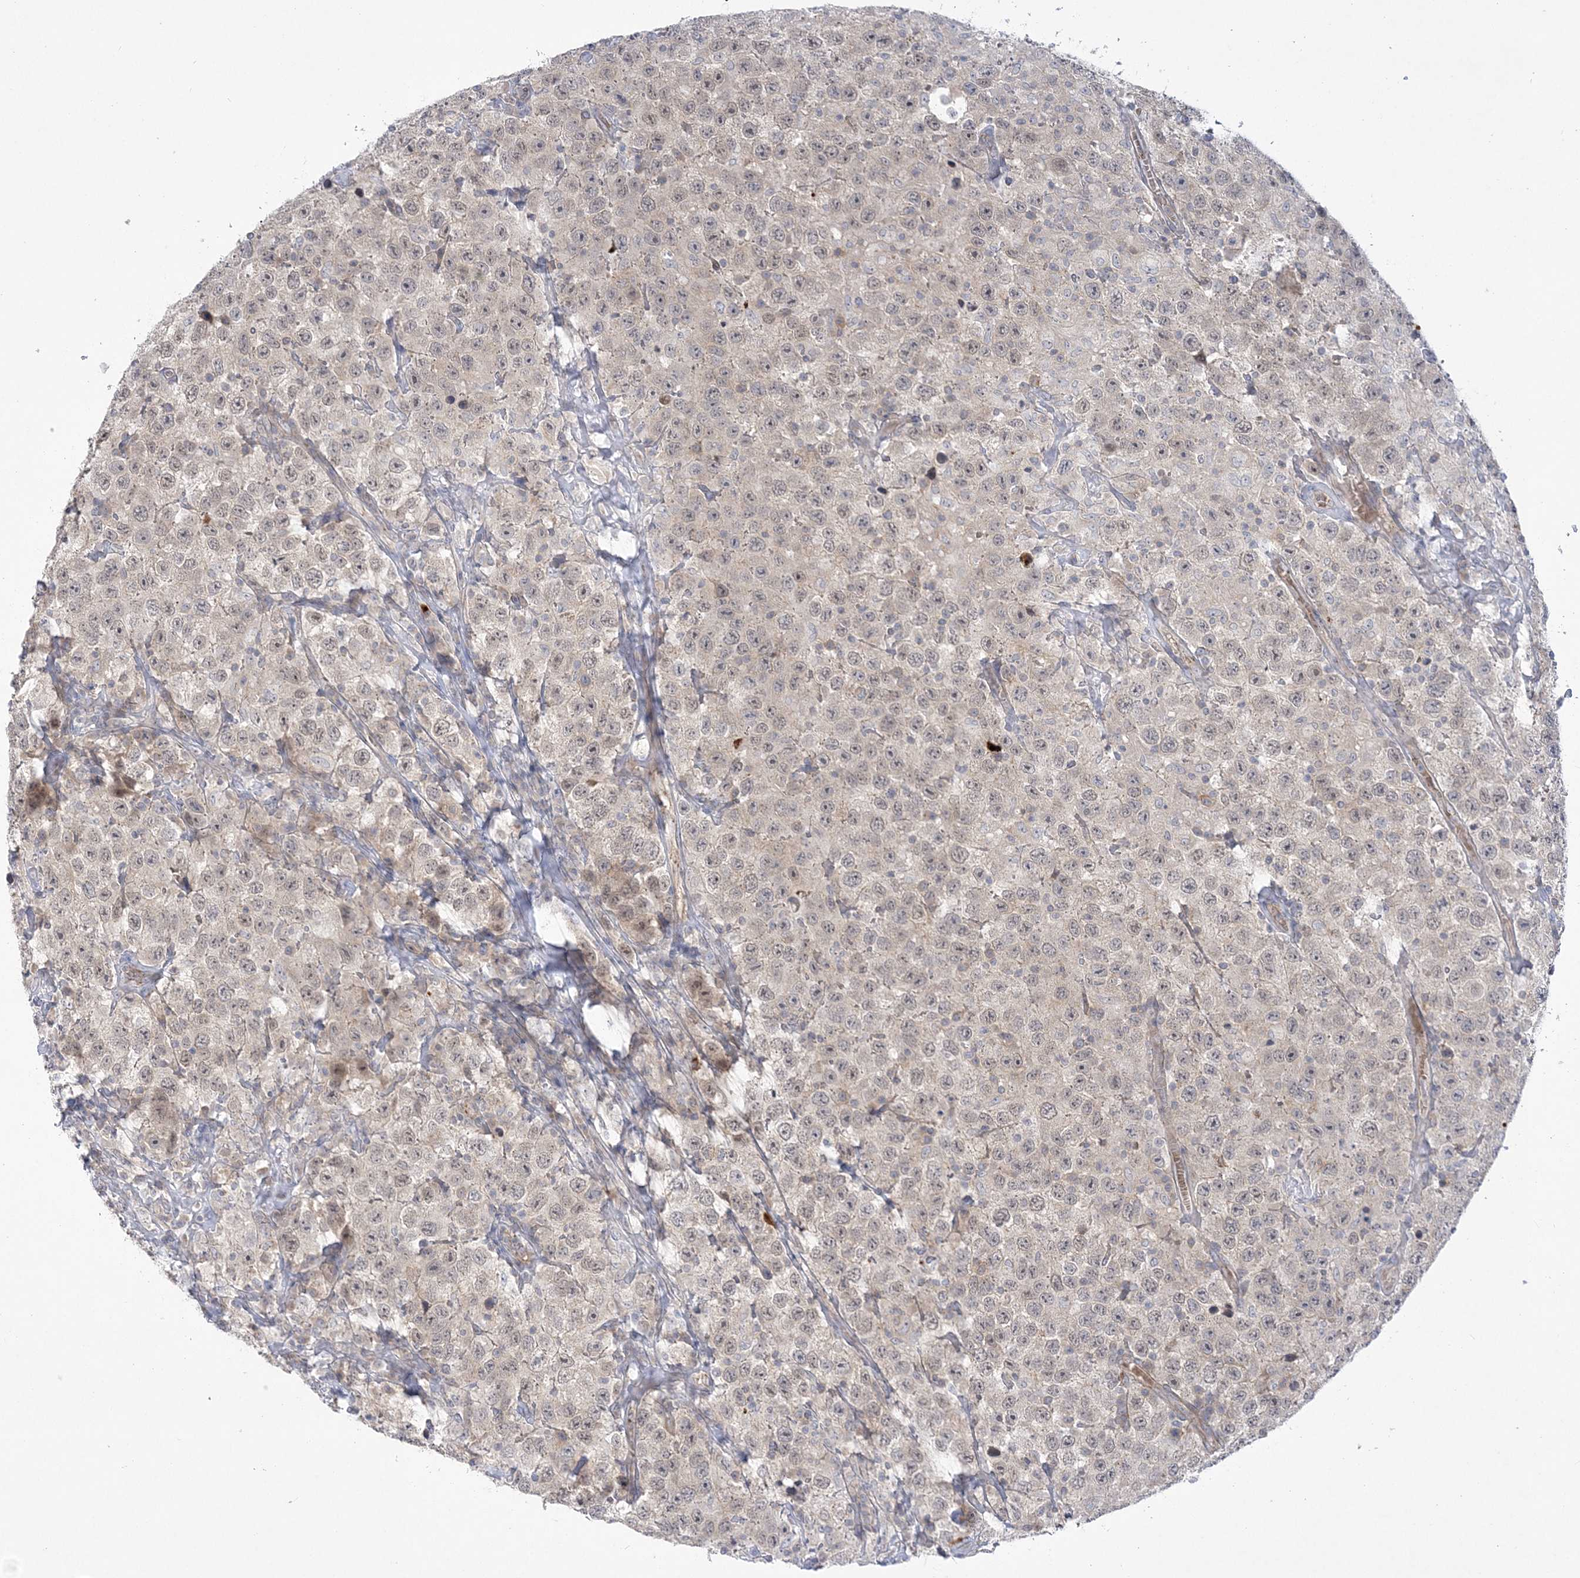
{"staining": {"intensity": "weak", "quantity": "<25%", "location": "cytoplasmic/membranous"}, "tissue": "testis cancer", "cell_type": "Tumor cells", "image_type": "cancer", "snomed": [{"axis": "morphology", "description": "Seminoma, NOS"}, {"axis": "topography", "description": "Testis"}], "caption": "Immunohistochemistry photomicrograph of neoplastic tissue: testis cancer (seminoma) stained with DAB (3,3'-diaminobenzidine) shows no significant protein expression in tumor cells.", "gene": "ADAMTS12", "patient": {"sex": "male", "age": 41}}